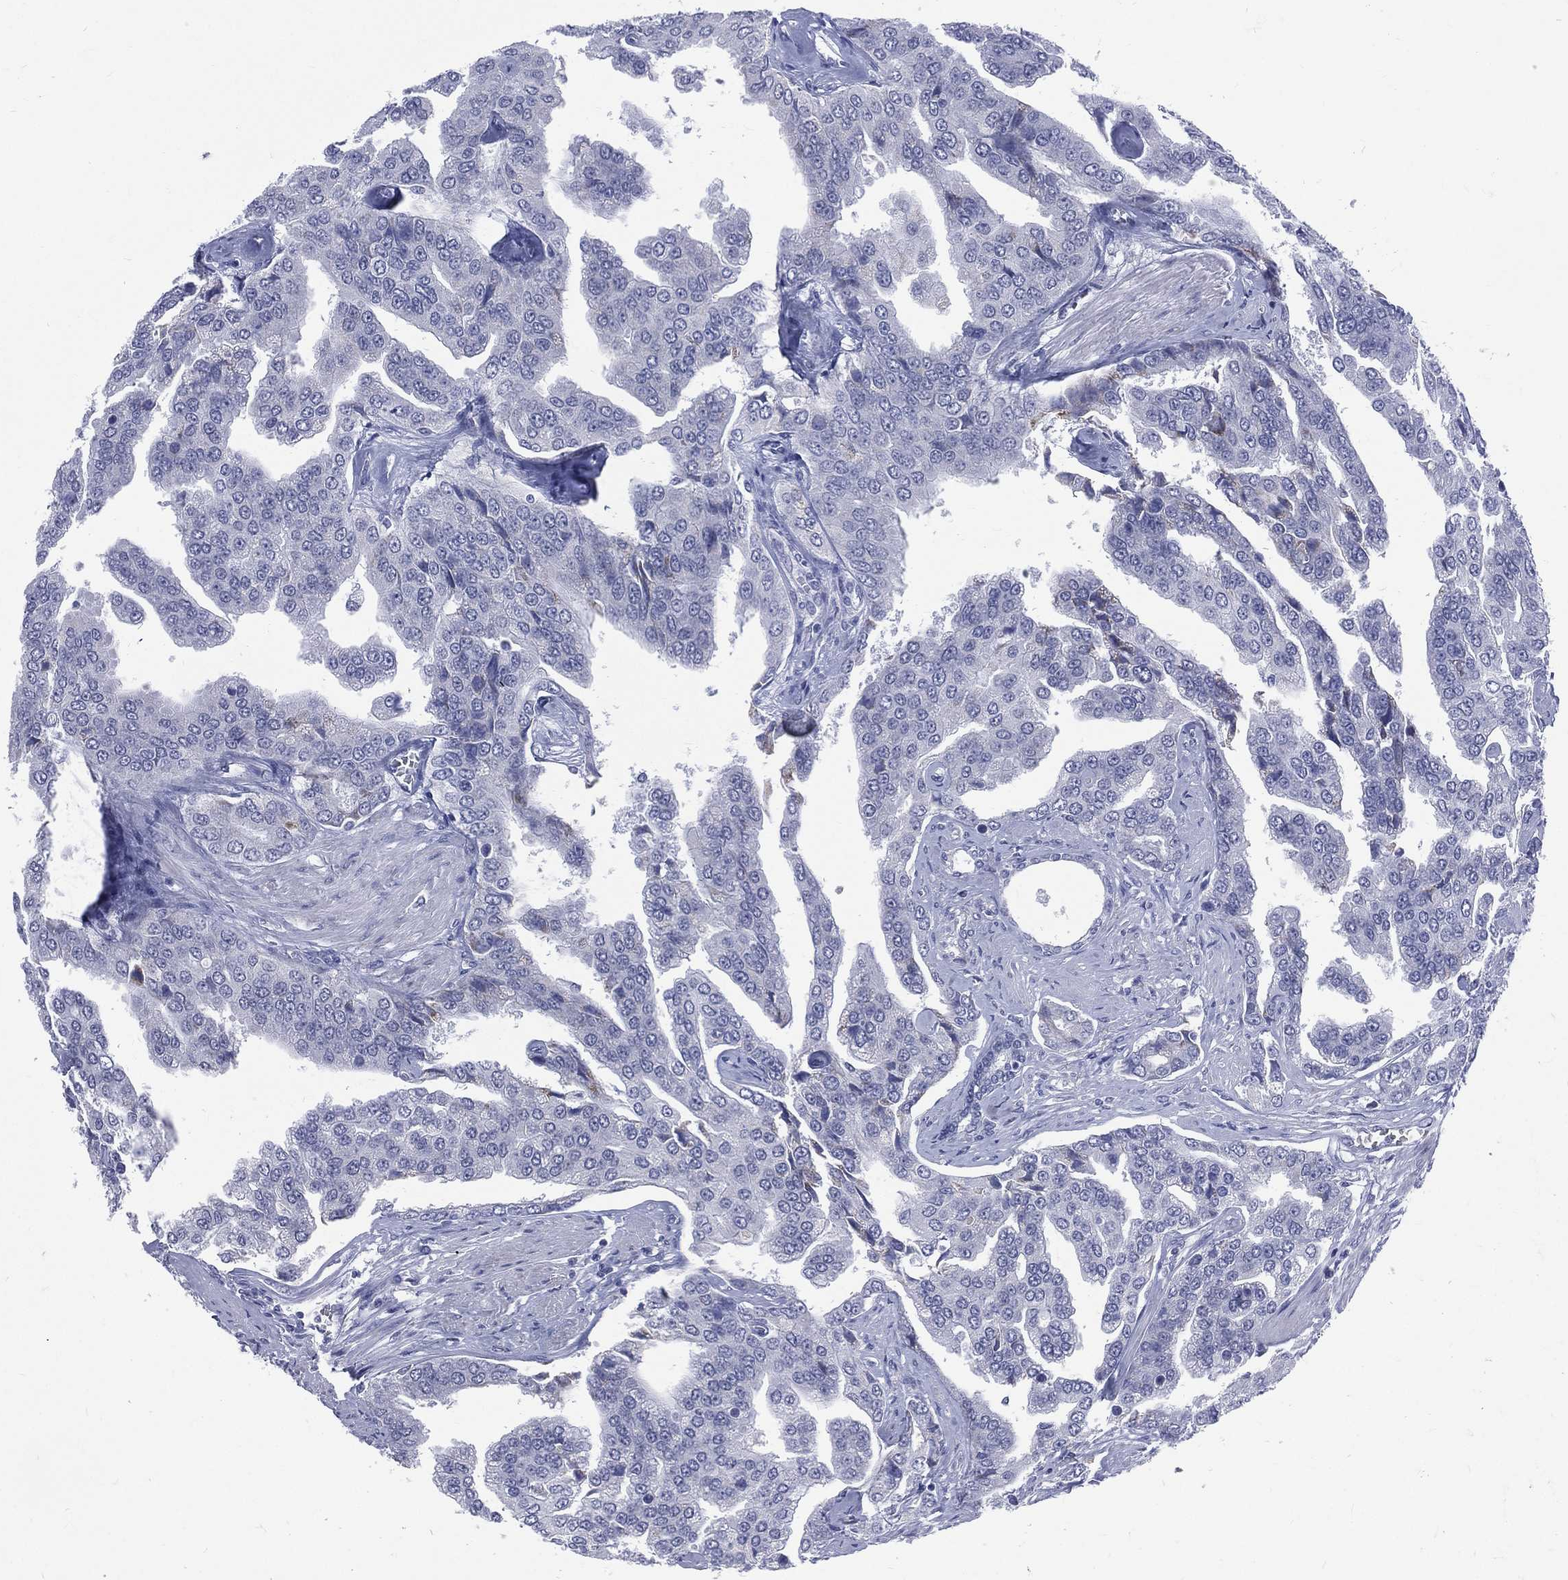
{"staining": {"intensity": "negative", "quantity": "none", "location": "none"}, "tissue": "prostate cancer", "cell_type": "Tumor cells", "image_type": "cancer", "snomed": [{"axis": "morphology", "description": "Adenocarcinoma, NOS"}, {"axis": "topography", "description": "Prostate and seminal vesicle, NOS"}, {"axis": "topography", "description": "Prostate"}], "caption": "There is no significant positivity in tumor cells of adenocarcinoma (prostate).", "gene": "MLLT10", "patient": {"sex": "male", "age": 69}}